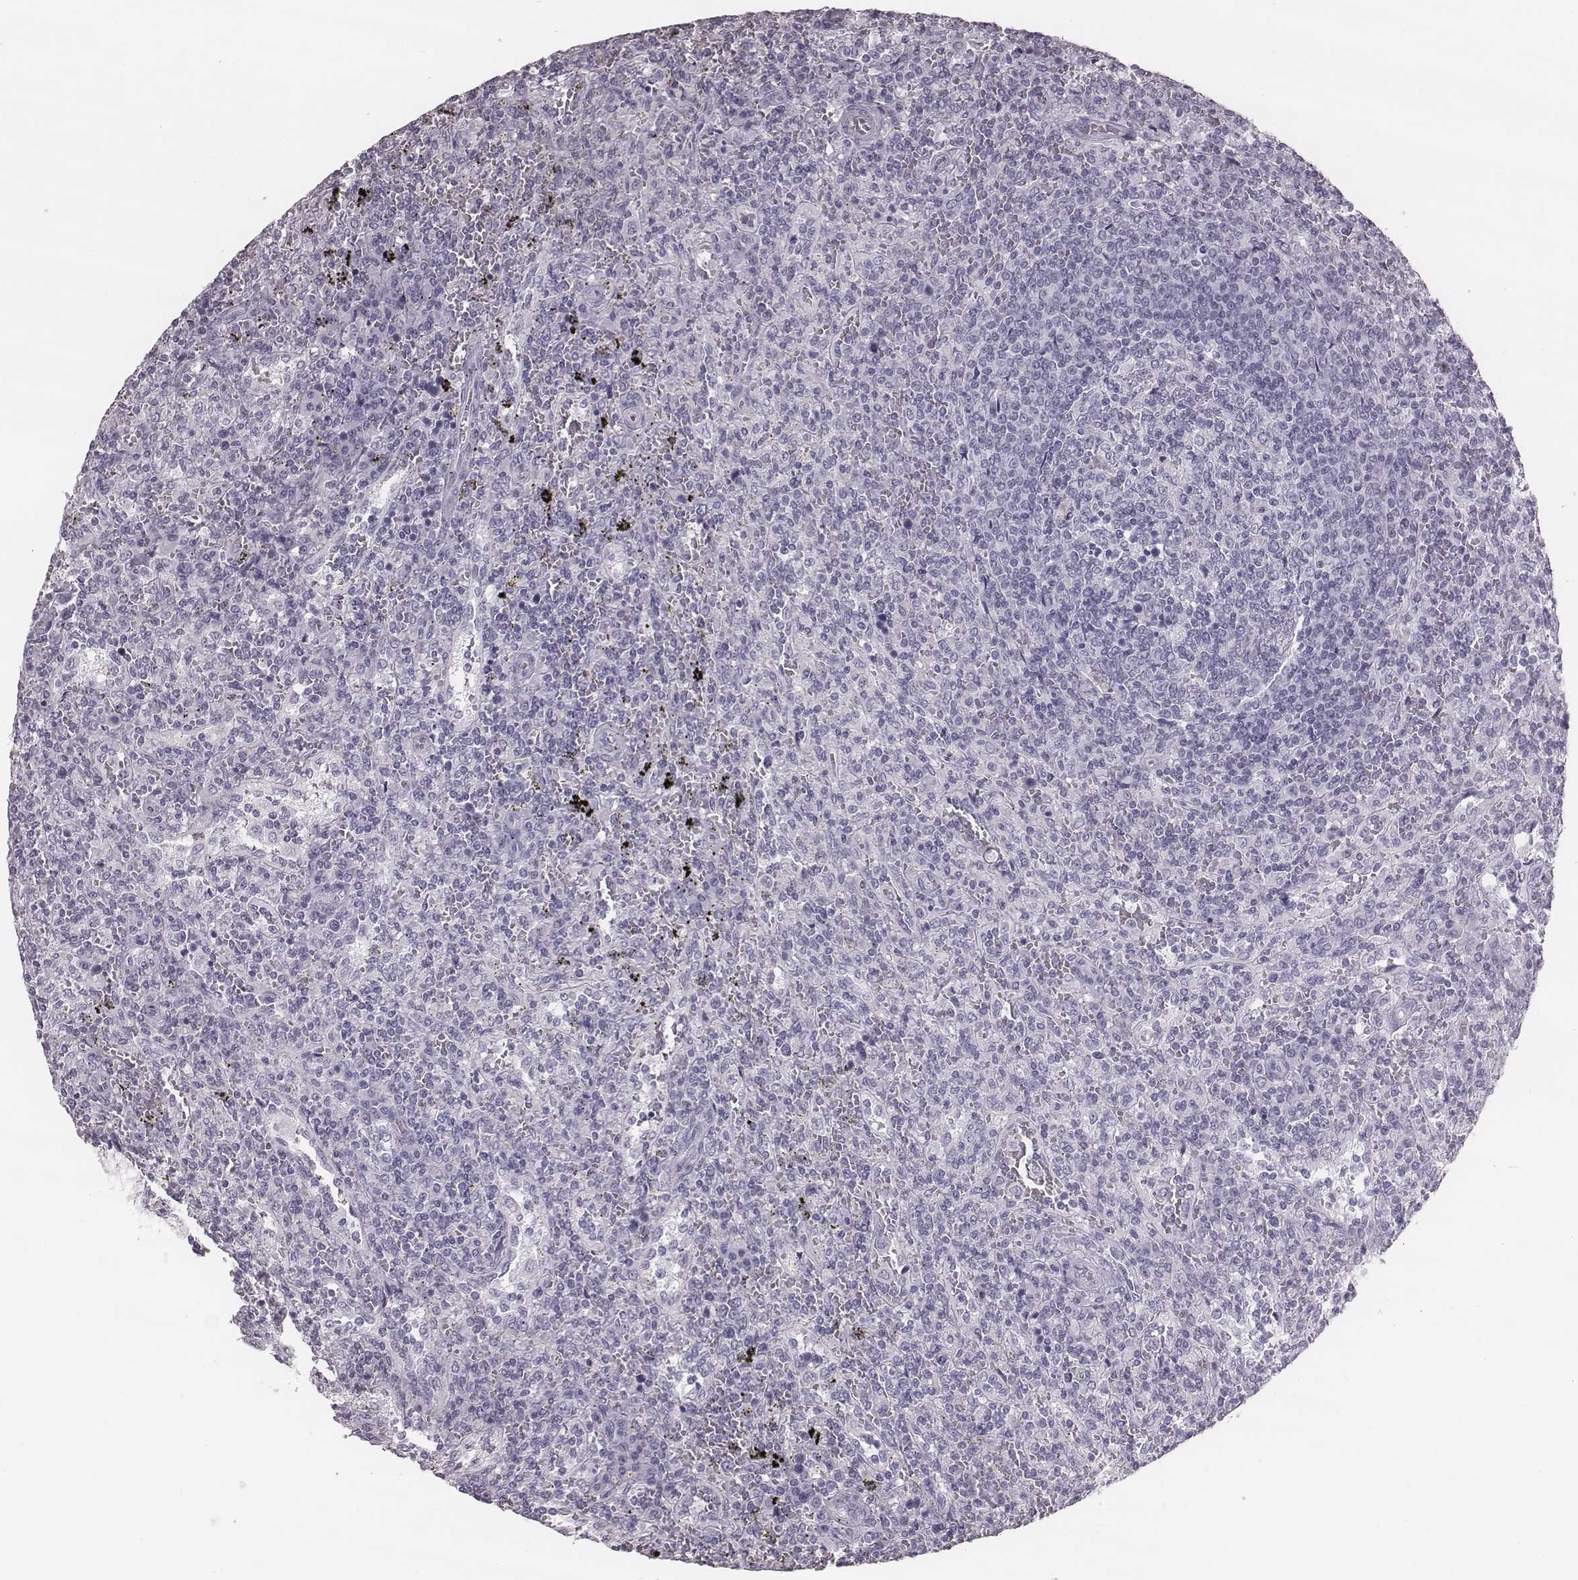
{"staining": {"intensity": "negative", "quantity": "none", "location": "none"}, "tissue": "lymphoma", "cell_type": "Tumor cells", "image_type": "cancer", "snomed": [{"axis": "morphology", "description": "Malignant lymphoma, non-Hodgkin's type, Low grade"}, {"axis": "topography", "description": "Spleen"}], "caption": "Low-grade malignant lymphoma, non-Hodgkin's type was stained to show a protein in brown. There is no significant expression in tumor cells.", "gene": "KRT74", "patient": {"sex": "male", "age": 62}}